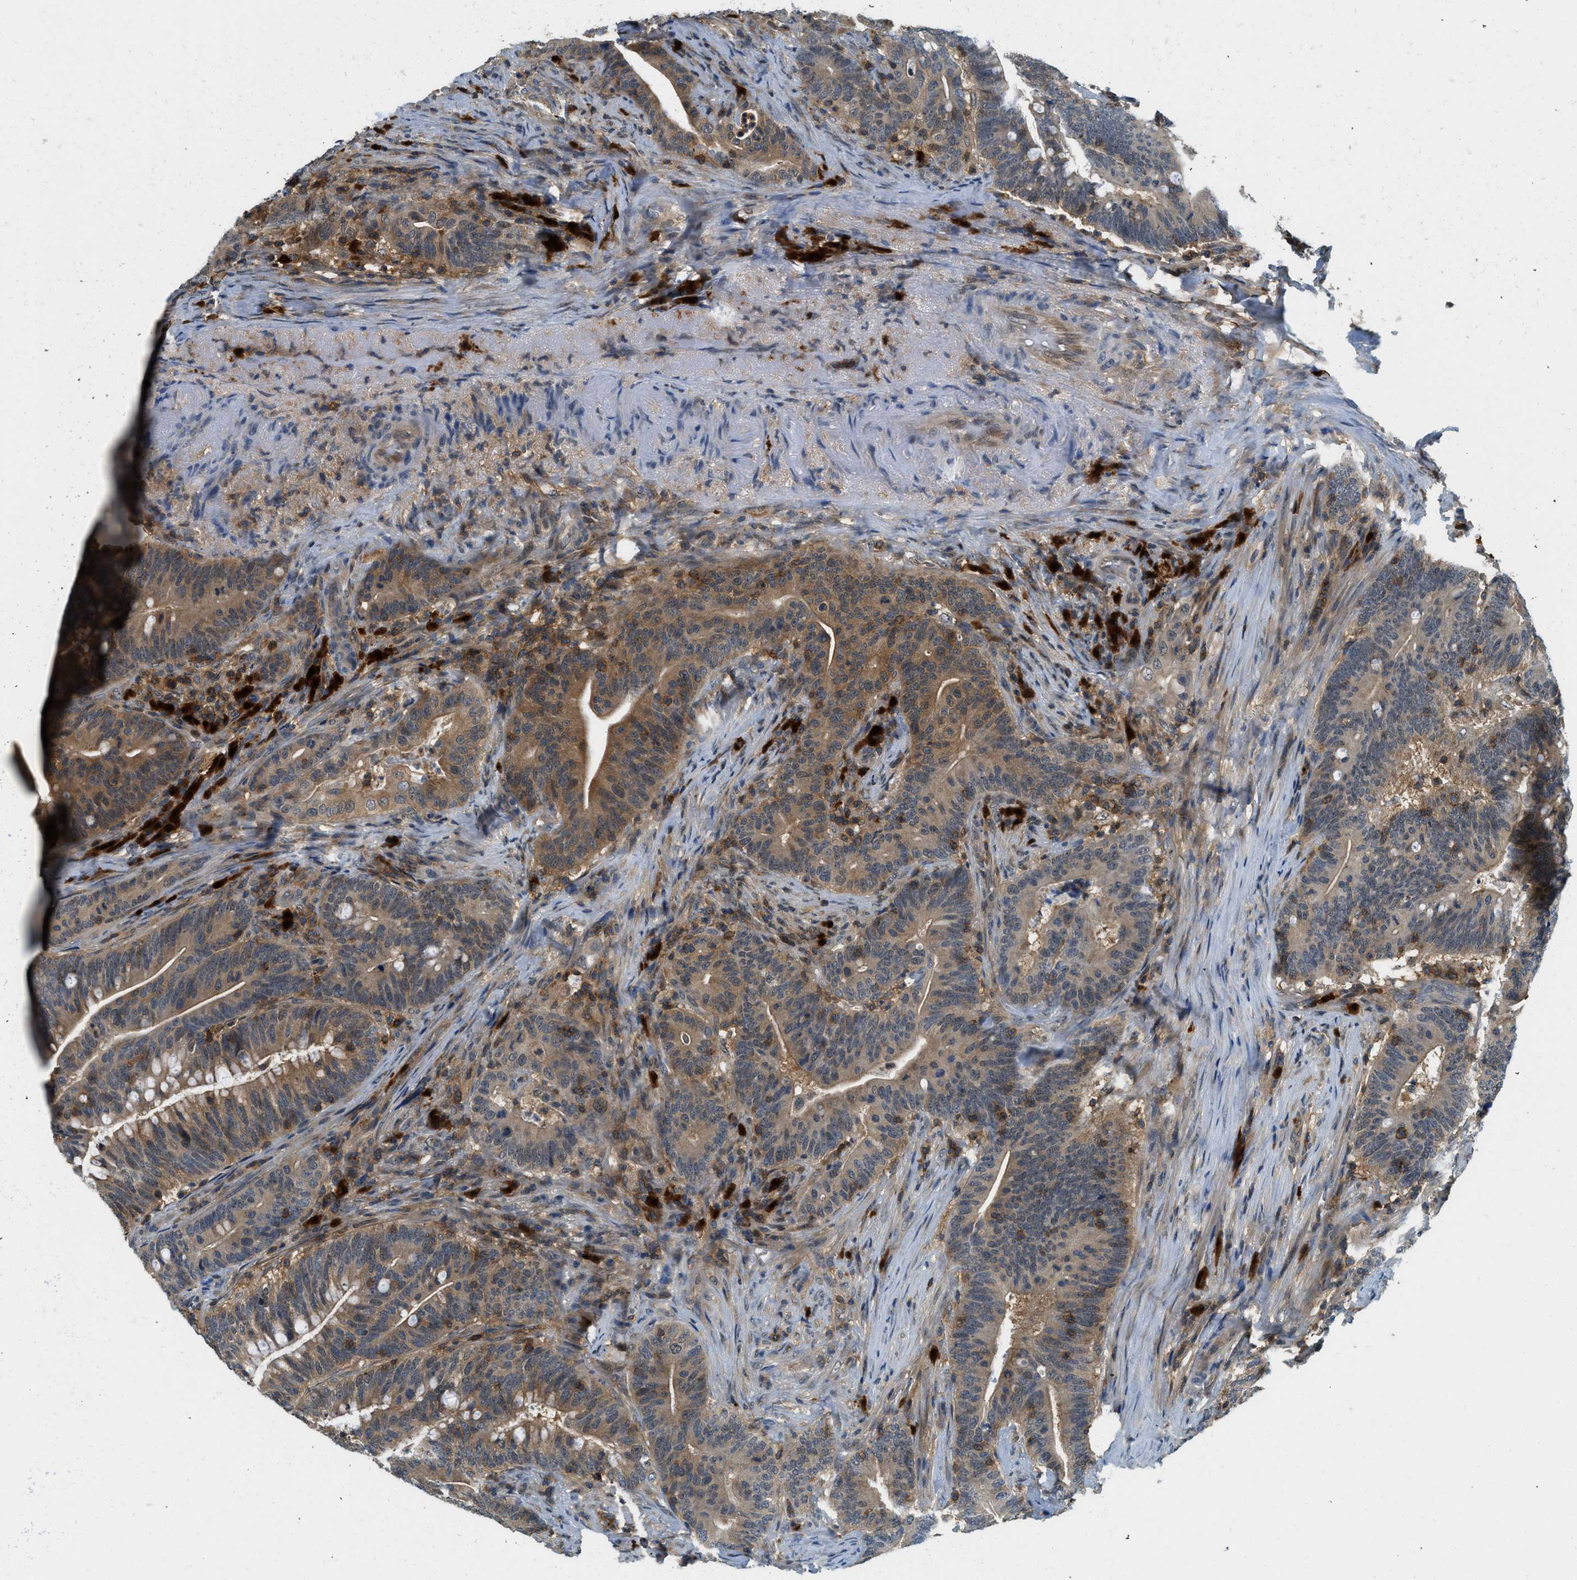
{"staining": {"intensity": "moderate", "quantity": ">75%", "location": "cytoplasmic/membranous,nuclear"}, "tissue": "colorectal cancer", "cell_type": "Tumor cells", "image_type": "cancer", "snomed": [{"axis": "morphology", "description": "Normal tissue, NOS"}, {"axis": "morphology", "description": "Adenocarcinoma, NOS"}, {"axis": "topography", "description": "Colon"}], "caption": "Protein analysis of colorectal cancer (adenocarcinoma) tissue displays moderate cytoplasmic/membranous and nuclear positivity in approximately >75% of tumor cells. (DAB (3,3'-diaminobenzidine) = brown stain, brightfield microscopy at high magnification).", "gene": "GMPPB", "patient": {"sex": "female", "age": 66}}